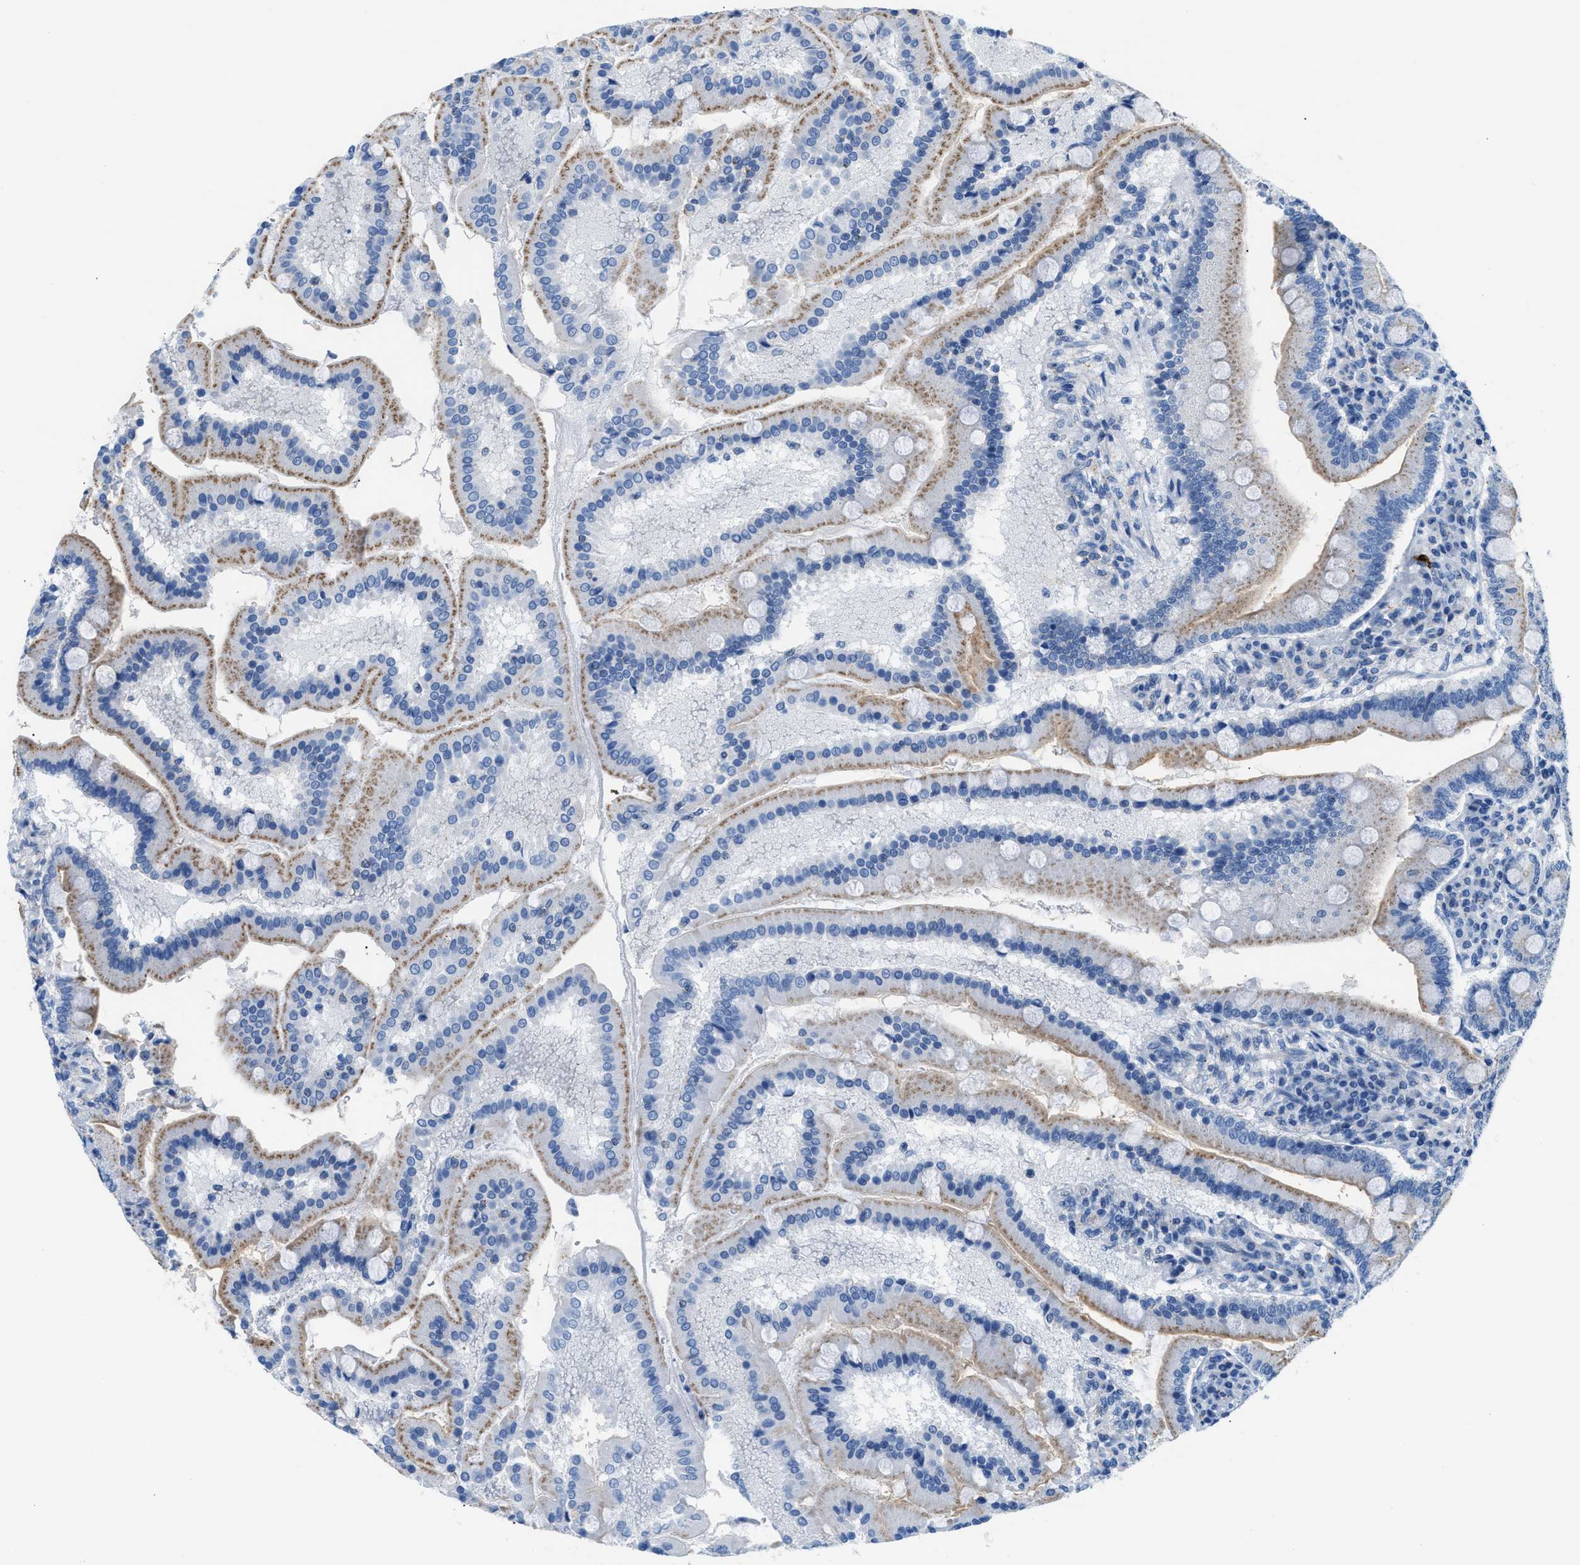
{"staining": {"intensity": "moderate", "quantity": "25%-75%", "location": "cytoplasmic/membranous"}, "tissue": "duodenum", "cell_type": "Glandular cells", "image_type": "normal", "snomed": [{"axis": "morphology", "description": "Normal tissue, NOS"}, {"axis": "topography", "description": "Duodenum"}], "caption": "This histopathology image reveals immunohistochemistry (IHC) staining of unremarkable duodenum, with medium moderate cytoplasmic/membranous expression in approximately 25%-75% of glandular cells.", "gene": "FDCSP", "patient": {"sex": "male", "age": 50}}